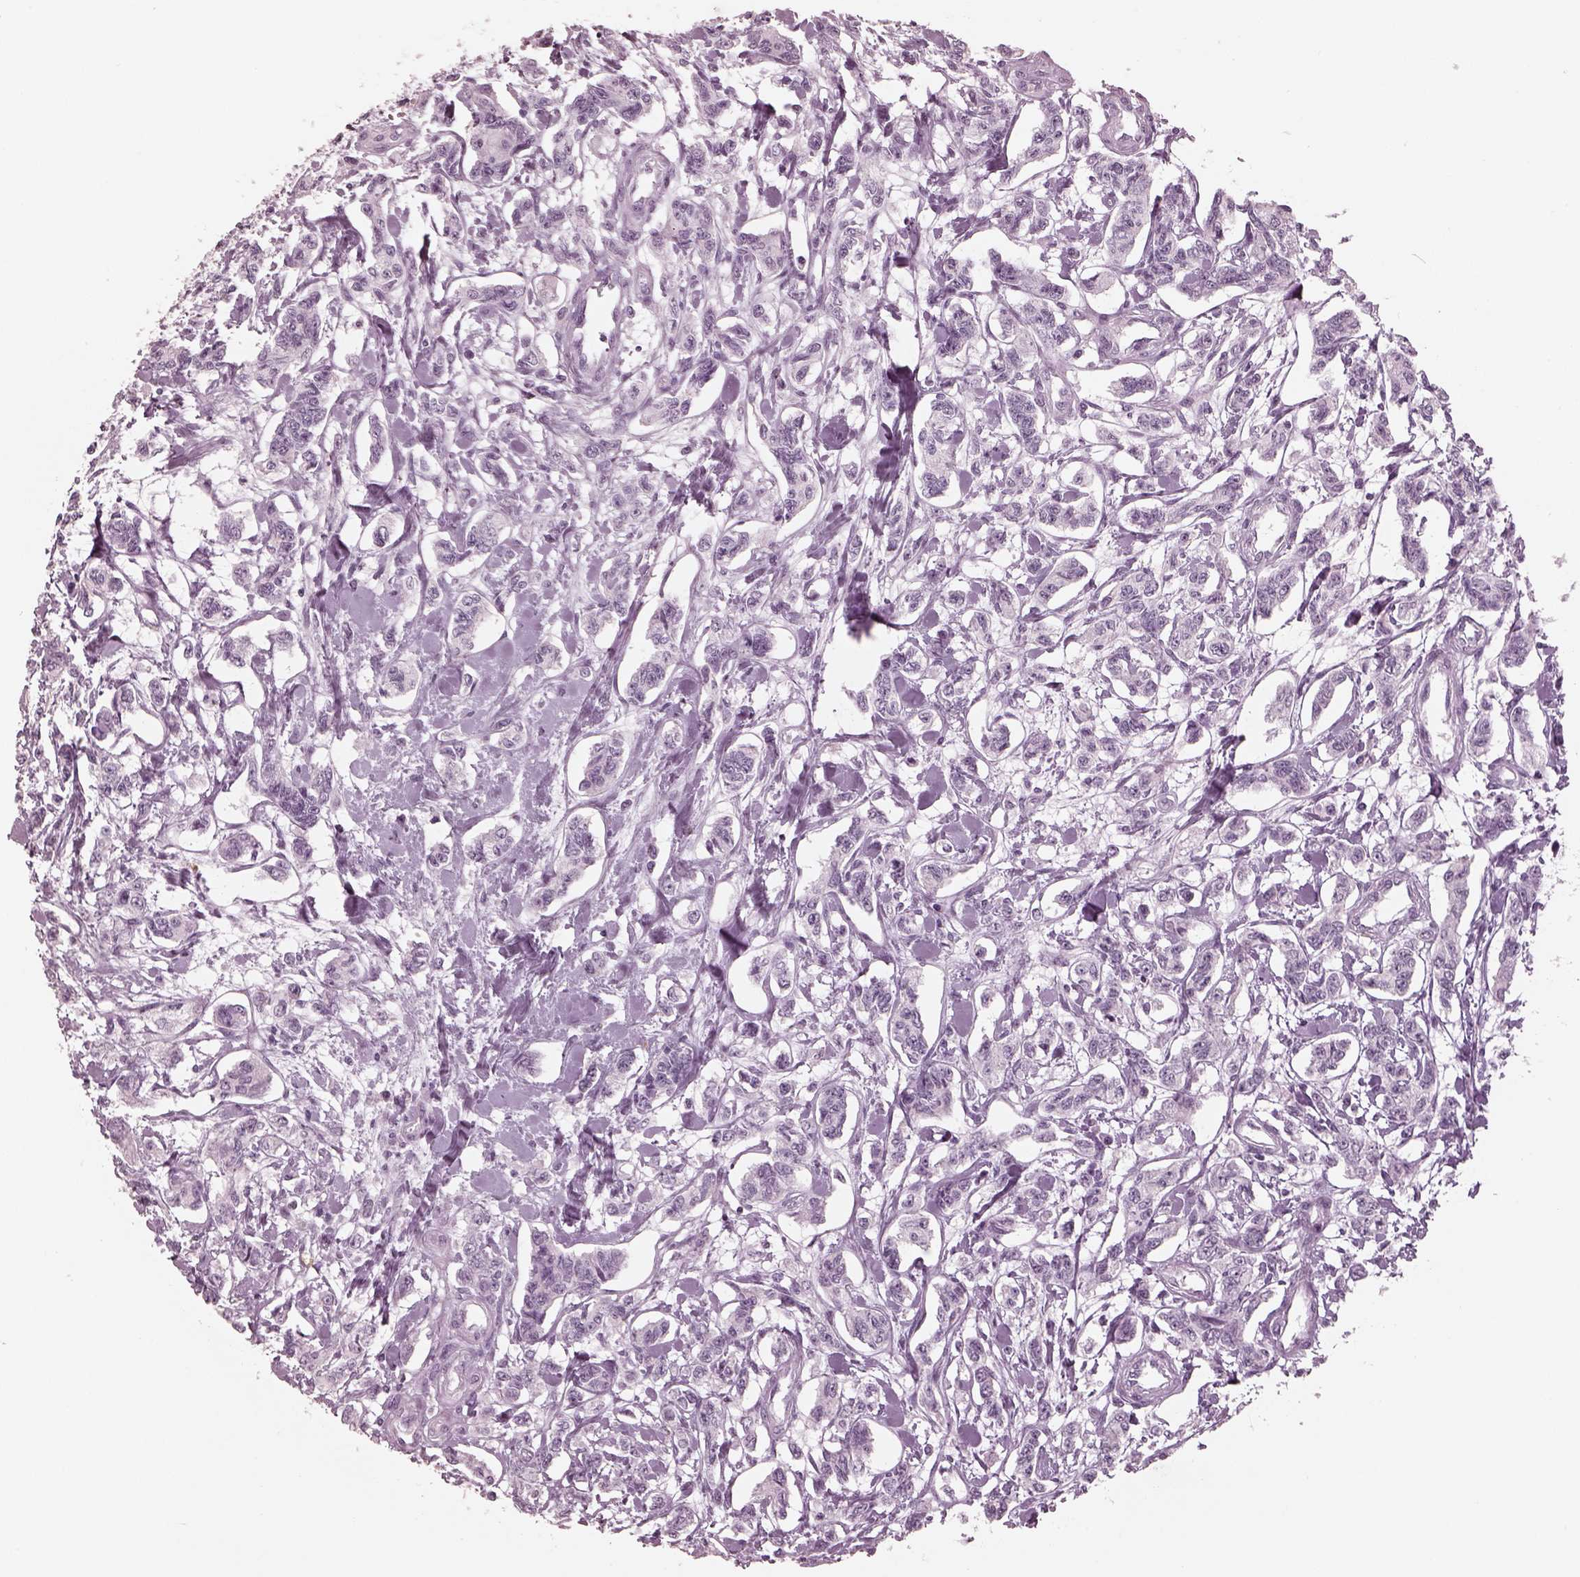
{"staining": {"intensity": "negative", "quantity": "none", "location": "none"}, "tissue": "carcinoid", "cell_type": "Tumor cells", "image_type": "cancer", "snomed": [{"axis": "morphology", "description": "Carcinoid, malignant, NOS"}, {"axis": "topography", "description": "Kidney"}], "caption": "IHC image of neoplastic tissue: human carcinoid (malignant) stained with DAB shows no significant protein positivity in tumor cells.", "gene": "OPN4", "patient": {"sex": "female", "age": 41}}